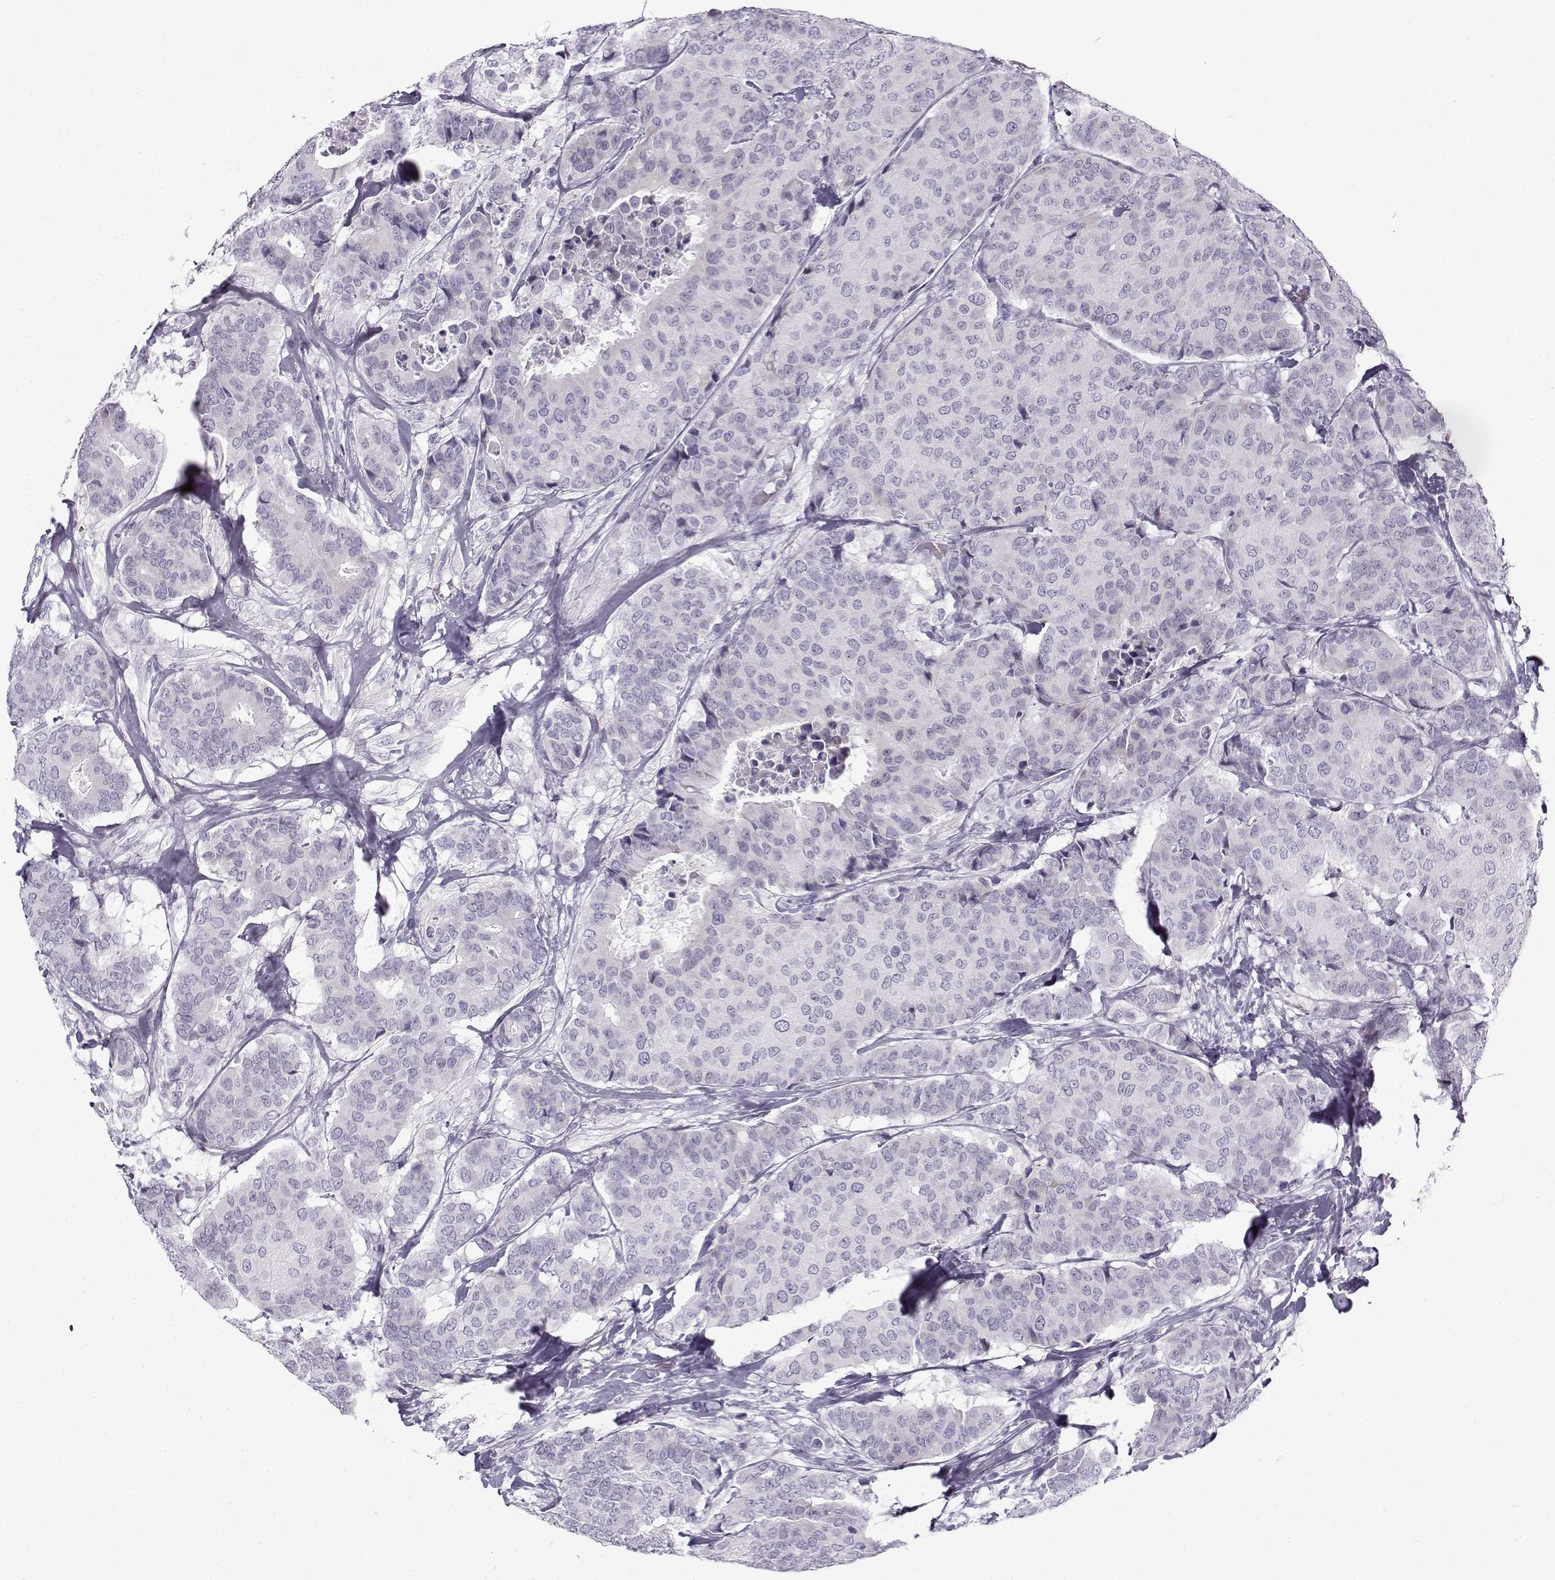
{"staining": {"intensity": "negative", "quantity": "none", "location": "none"}, "tissue": "breast cancer", "cell_type": "Tumor cells", "image_type": "cancer", "snomed": [{"axis": "morphology", "description": "Duct carcinoma"}, {"axis": "topography", "description": "Breast"}], "caption": "The immunohistochemistry (IHC) photomicrograph has no significant staining in tumor cells of breast infiltrating ductal carcinoma tissue. (DAB immunohistochemistry (IHC), high magnification).", "gene": "GTSF1L", "patient": {"sex": "female", "age": 75}}